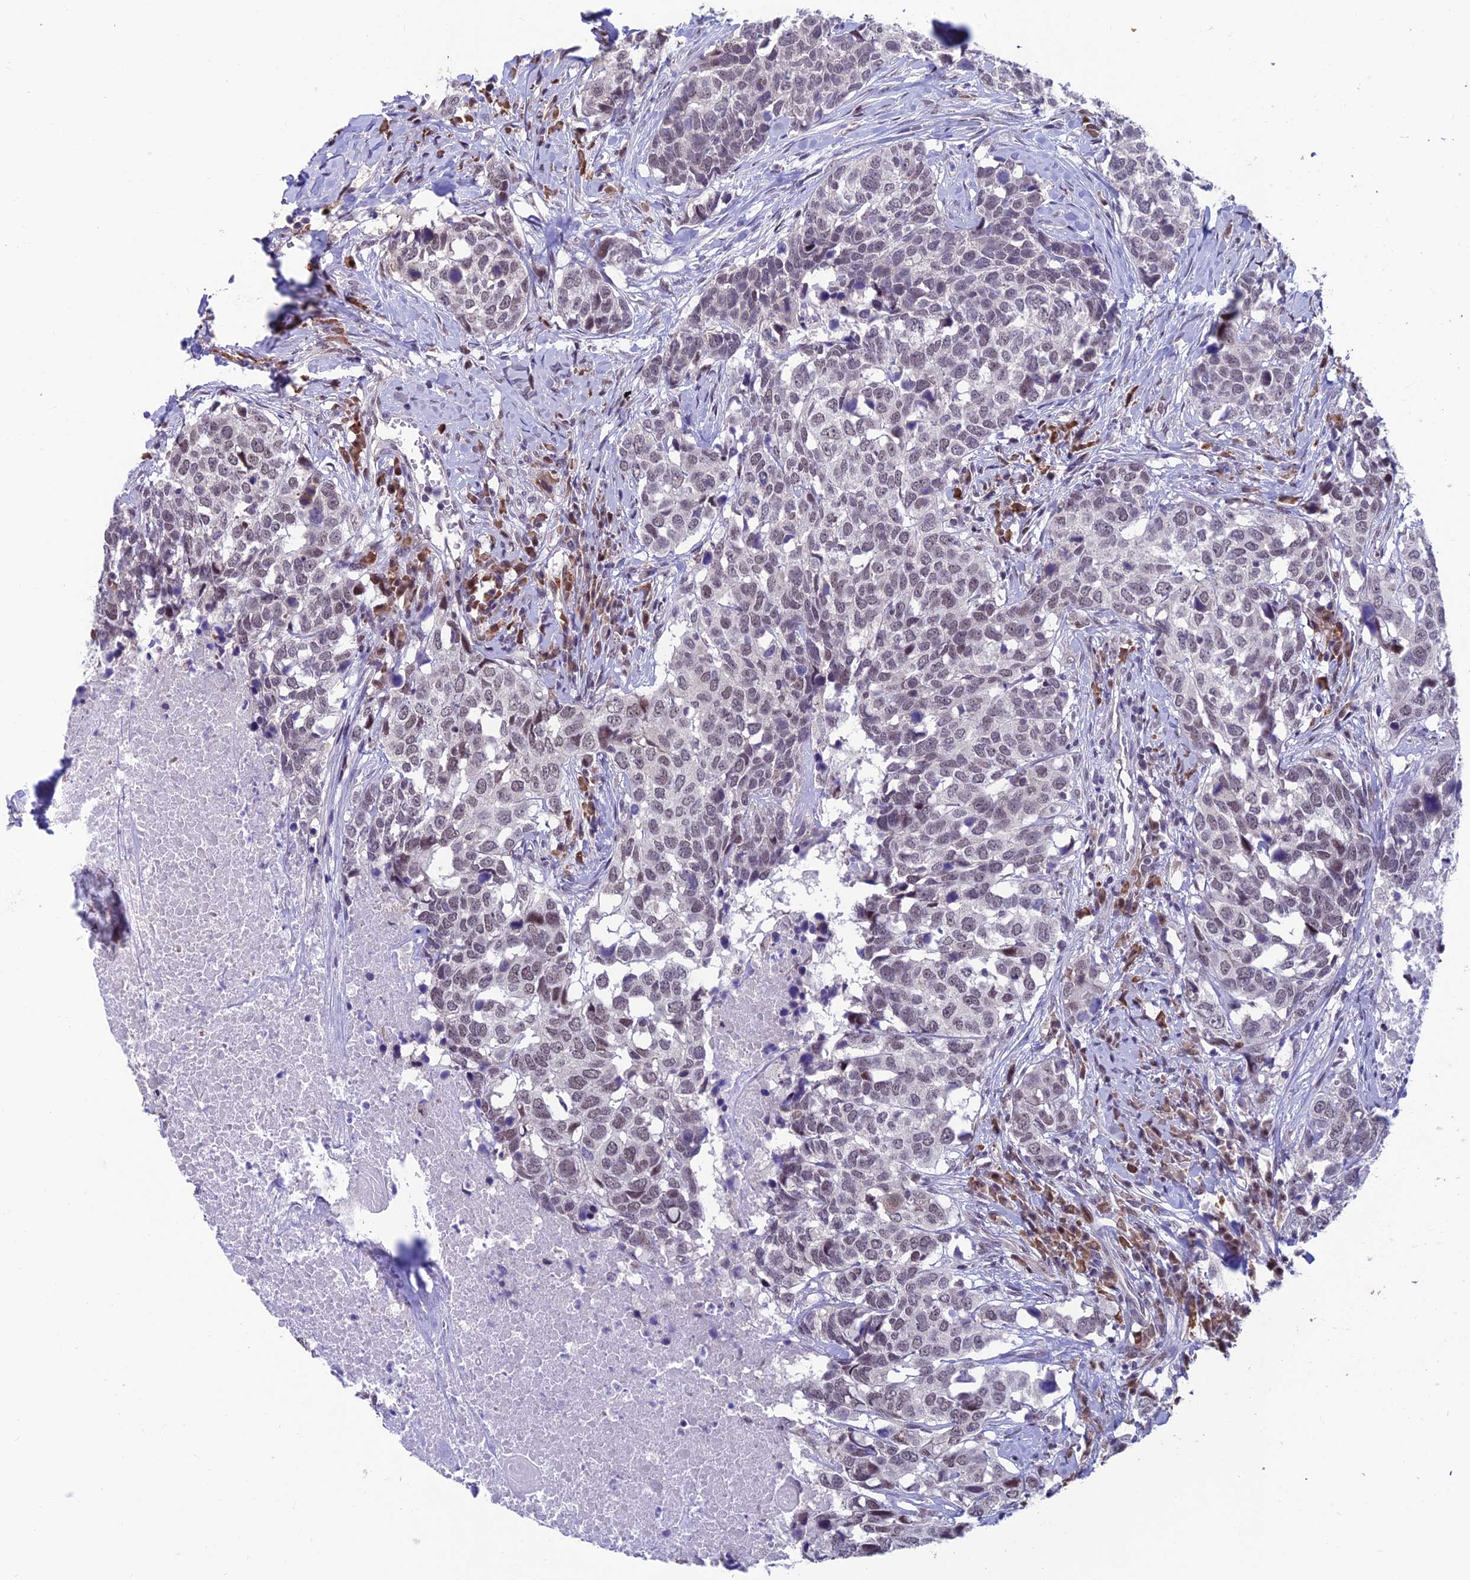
{"staining": {"intensity": "weak", "quantity": "<25%", "location": "nuclear"}, "tissue": "head and neck cancer", "cell_type": "Tumor cells", "image_type": "cancer", "snomed": [{"axis": "morphology", "description": "Squamous cell carcinoma, NOS"}, {"axis": "topography", "description": "Head-Neck"}], "caption": "Immunohistochemistry image of human head and neck cancer stained for a protein (brown), which demonstrates no staining in tumor cells.", "gene": "KIAA1191", "patient": {"sex": "male", "age": 66}}